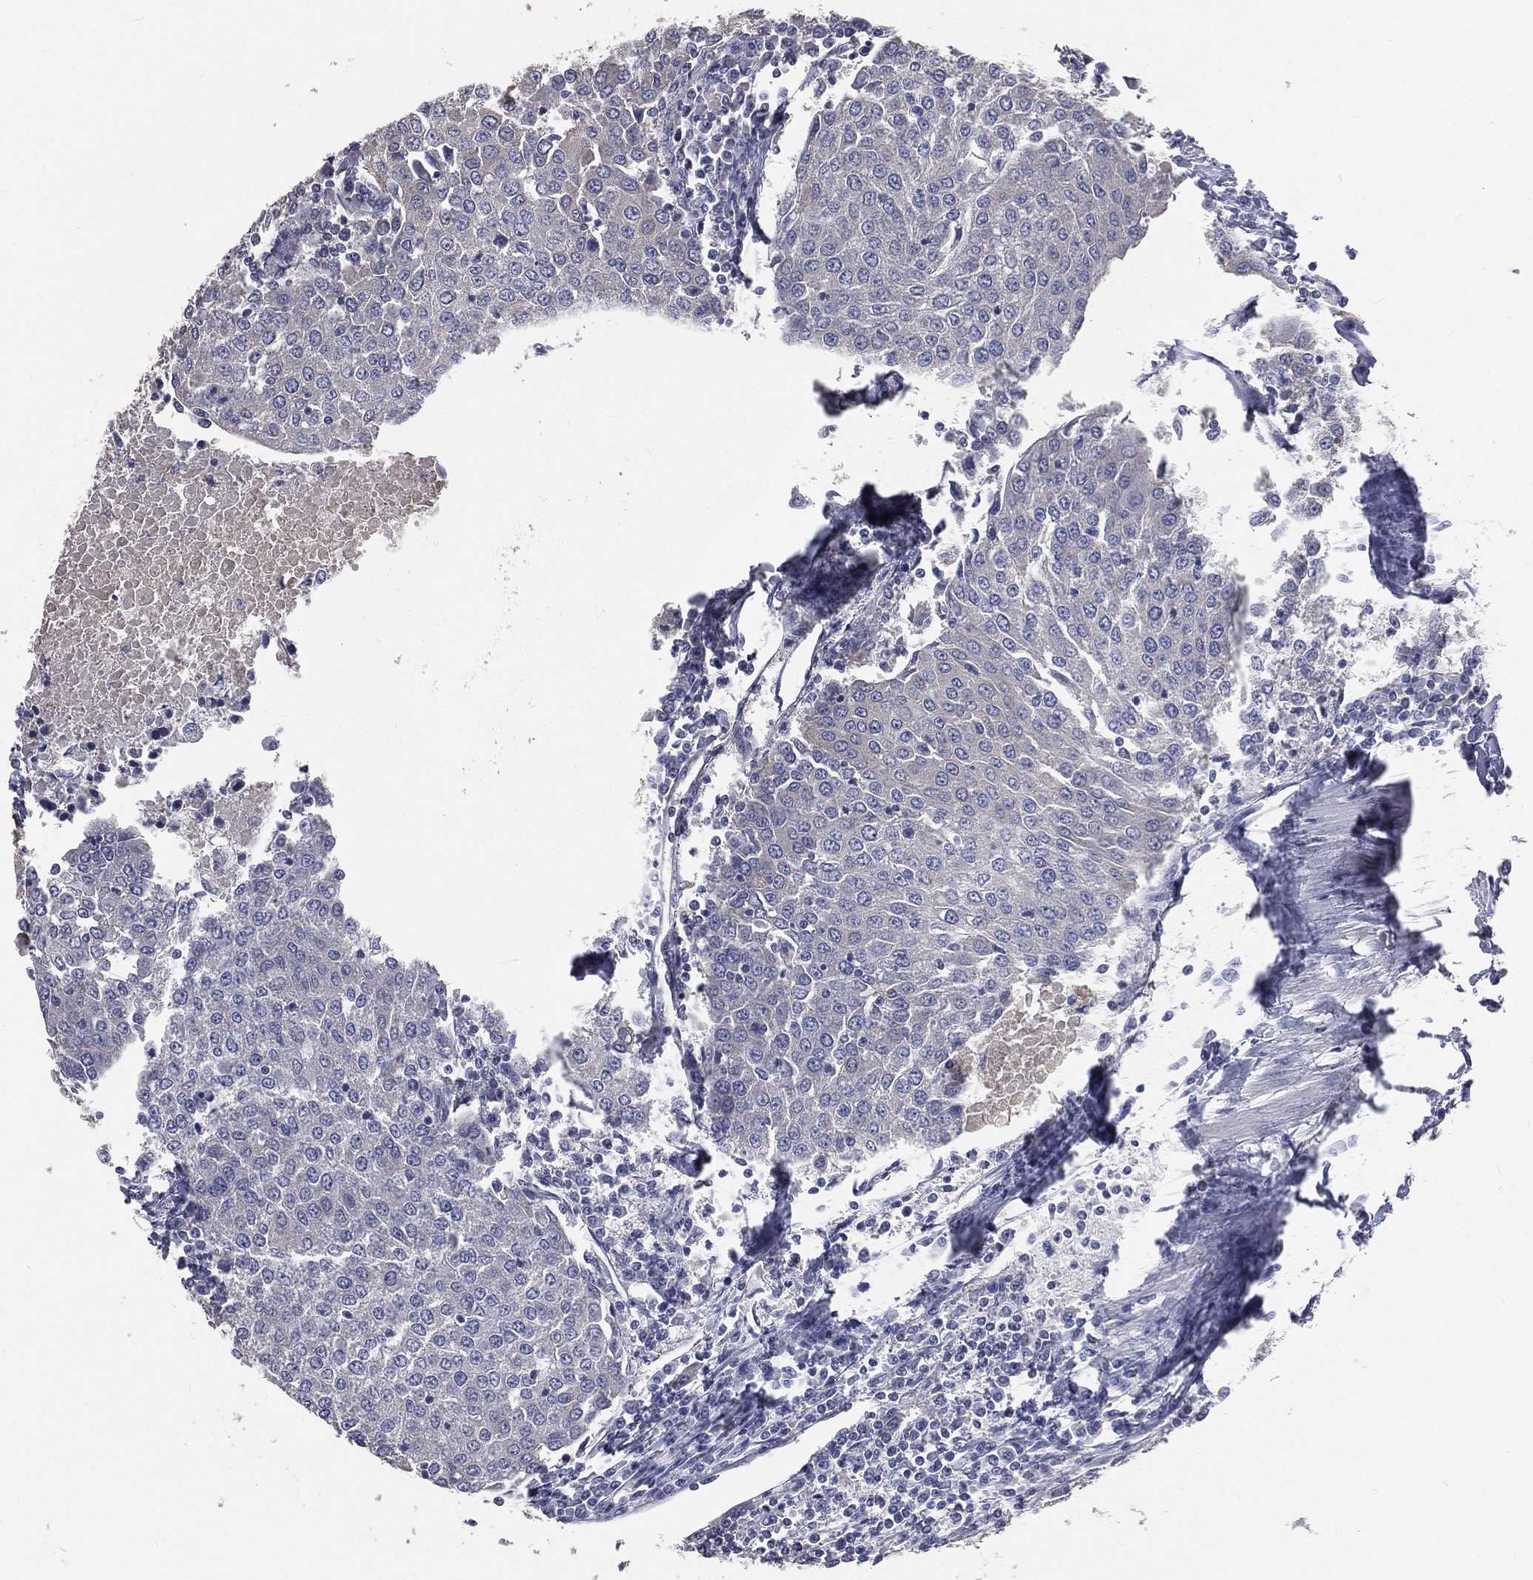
{"staining": {"intensity": "negative", "quantity": "none", "location": "none"}, "tissue": "urothelial cancer", "cell_type": "Tumor cells", "image_type": "cancer", "snomed": [{"axis": "morphology", "description": "Urothelial carcinoma, High grade"}, {"axis": "topography", "description": "Urinary bladder"}], "caption": "Photomicrograph shows no protein positivity in tumor cells of urothelial carcinoma (high-grade) tissue. (Brightfield microscopy of DAB (3,3'-diaminobenzidine) IHC at high magnification).", "gene": "CROCC", "patient": {"sex": "female", "age": 85}}